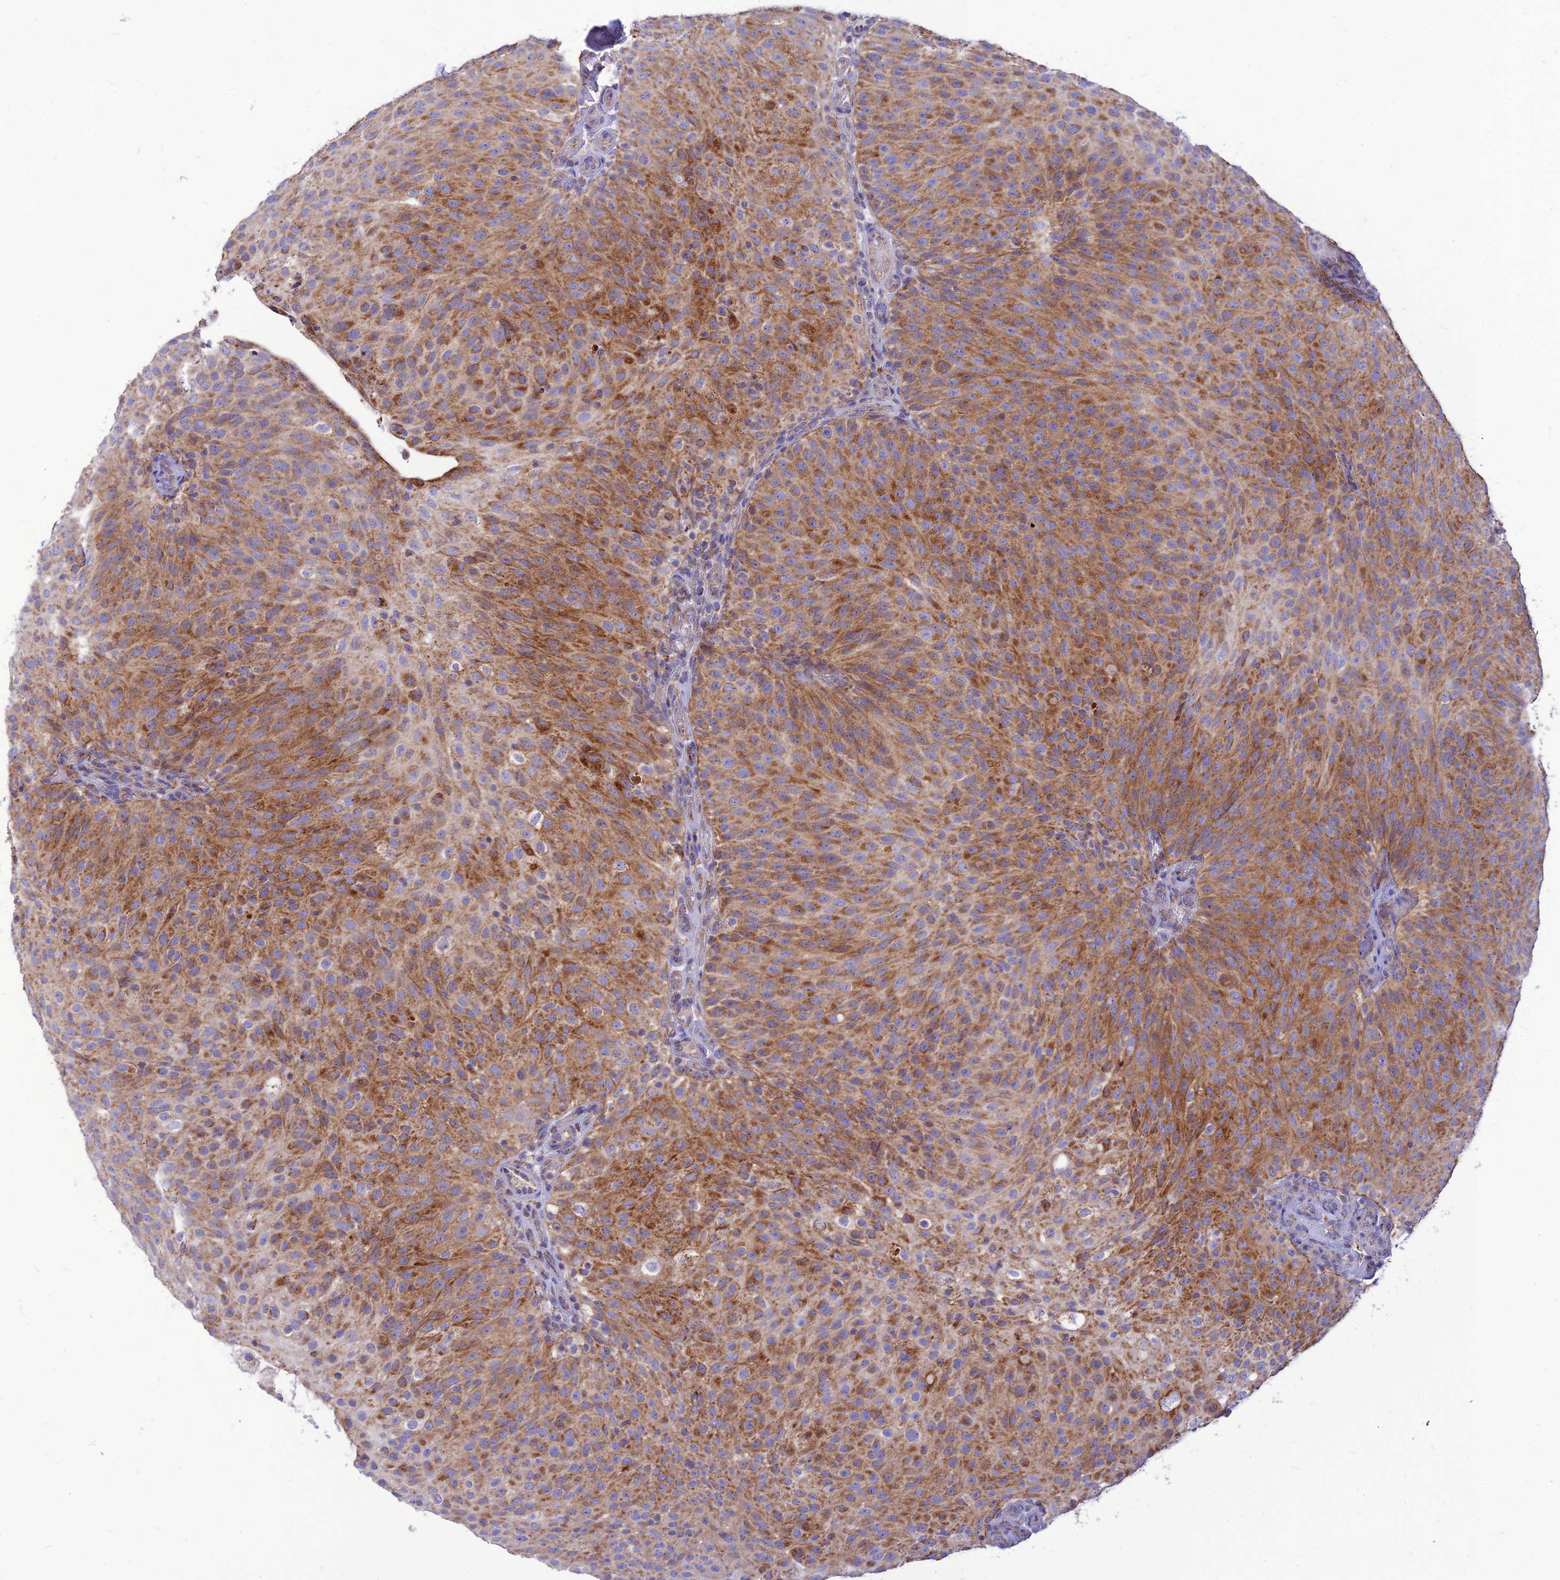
{"staining": {"intensity": "moderate", "quantity": ">75%", "location": "cytoplasmic/membranous"}, "tissue": "urothelial cancer", "cell_type": "Tumor cells", "image_type": "cancer", "snomed": [{"axis": "morphology", "description": "Urothelial carcinoma, Low grade"}, {"axis": "topography", "description": "Urinary bladder"}], "caption": "This is a photomicrograph of IHC staining of urothelial cancer, which shows moderate positivity in the cytoplasmic/membranous of tumor cells.", "gene": "ECI1", "patient": {"sex": "male", "age": 78}}